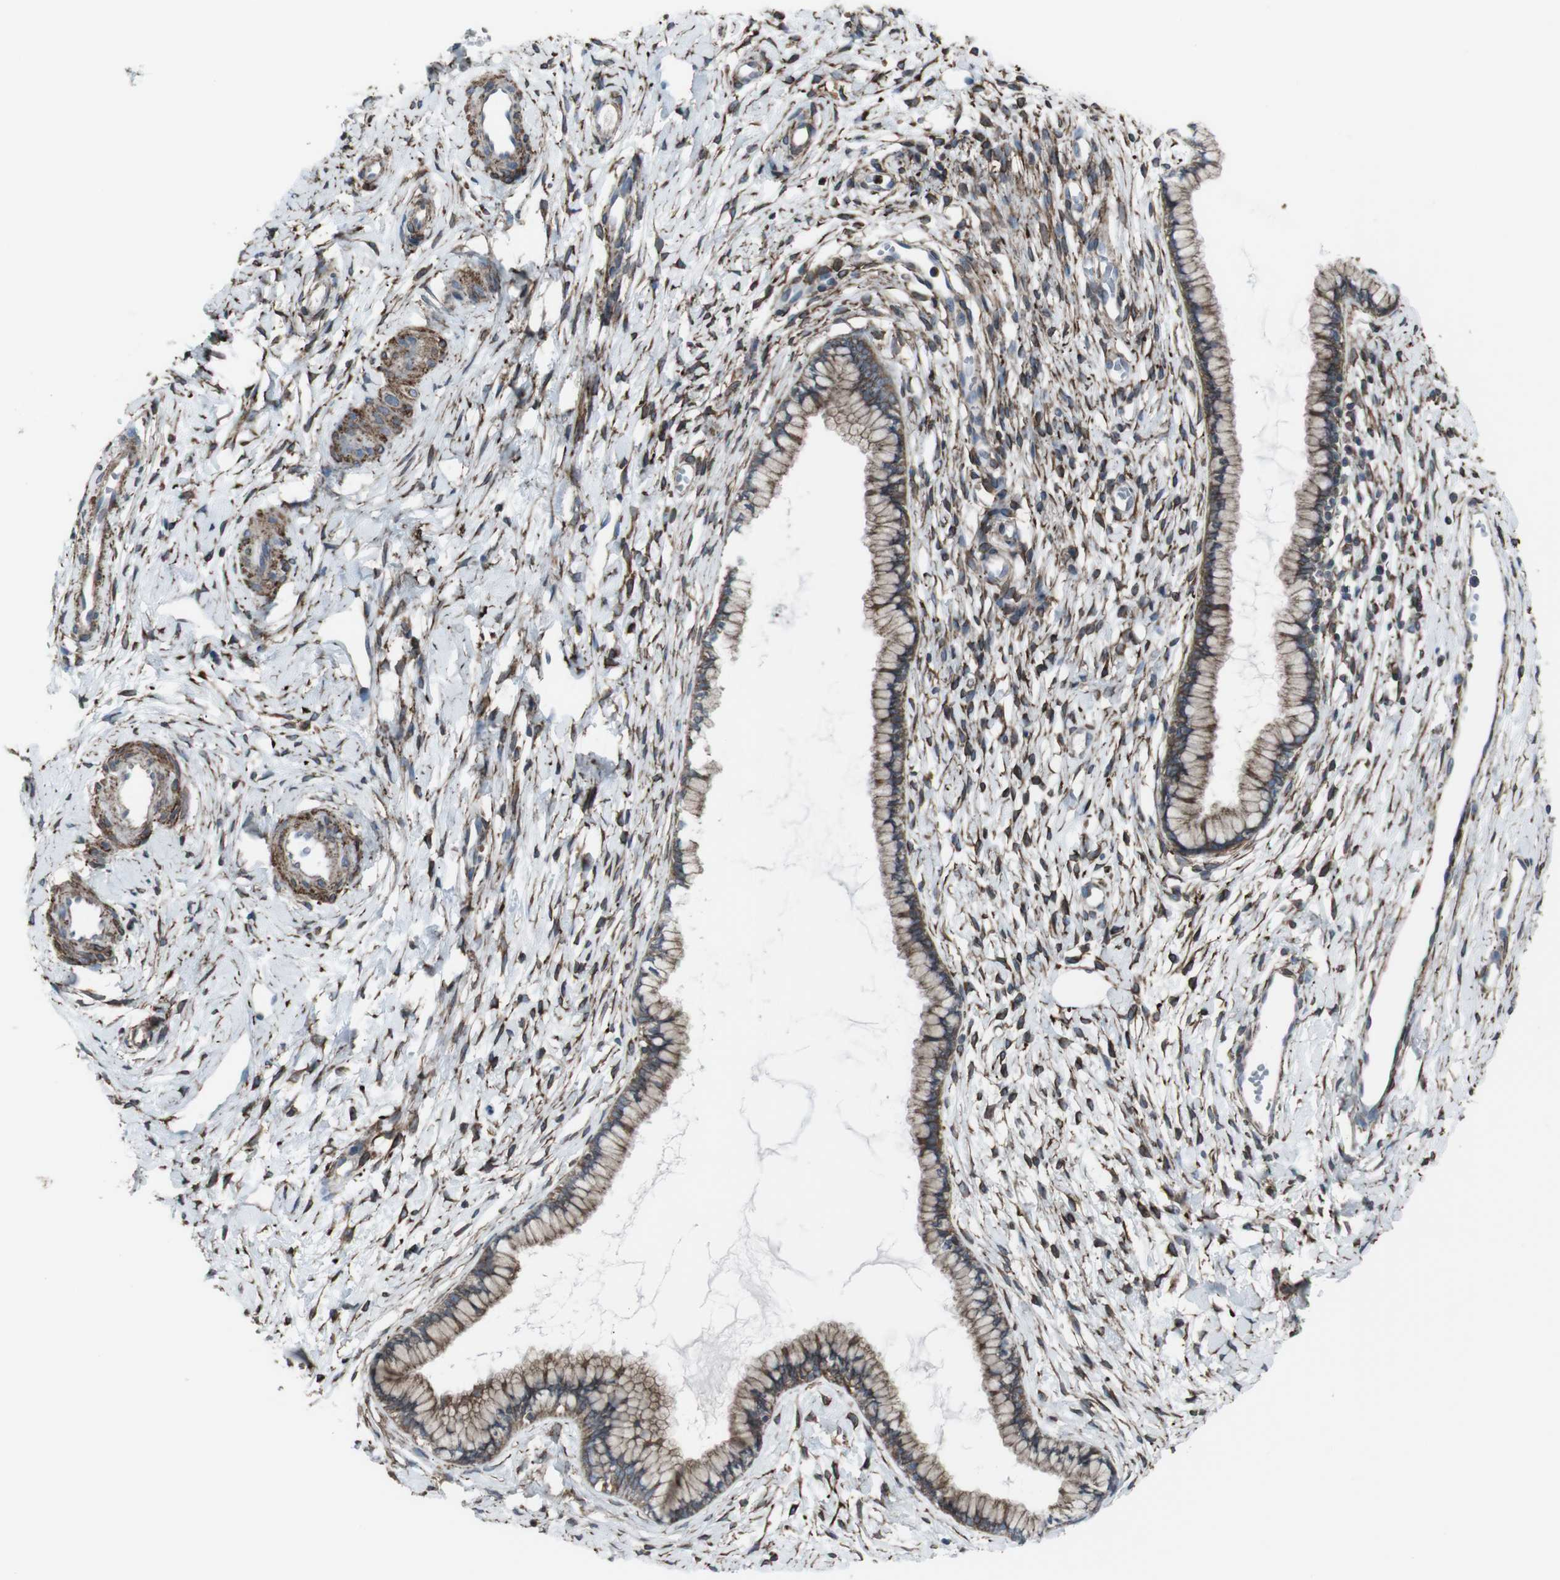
{"staining": {"intensity": "moderate", "quantity": "25%-75%", "location": "cytoplasmic/membranous"}, "tissue": "cervix", "cell_type": "Glandular cells", "image_type": "normal", "snomed": [{"axis": "morphology", "description": "Normal tissue, NOS"}, {"axis": "topography", "description": "Cervix"}], "caption": "Immunohistochemistry (IHC) image of unremarkable cervix stained for a protein (brown), which exhibits medium levels of moderate cytoplasmic/membranous positivity in about 25%-75% of glandular cells.", "gene": "LNPK", "patient": {"sex": "female", "age": 65}}